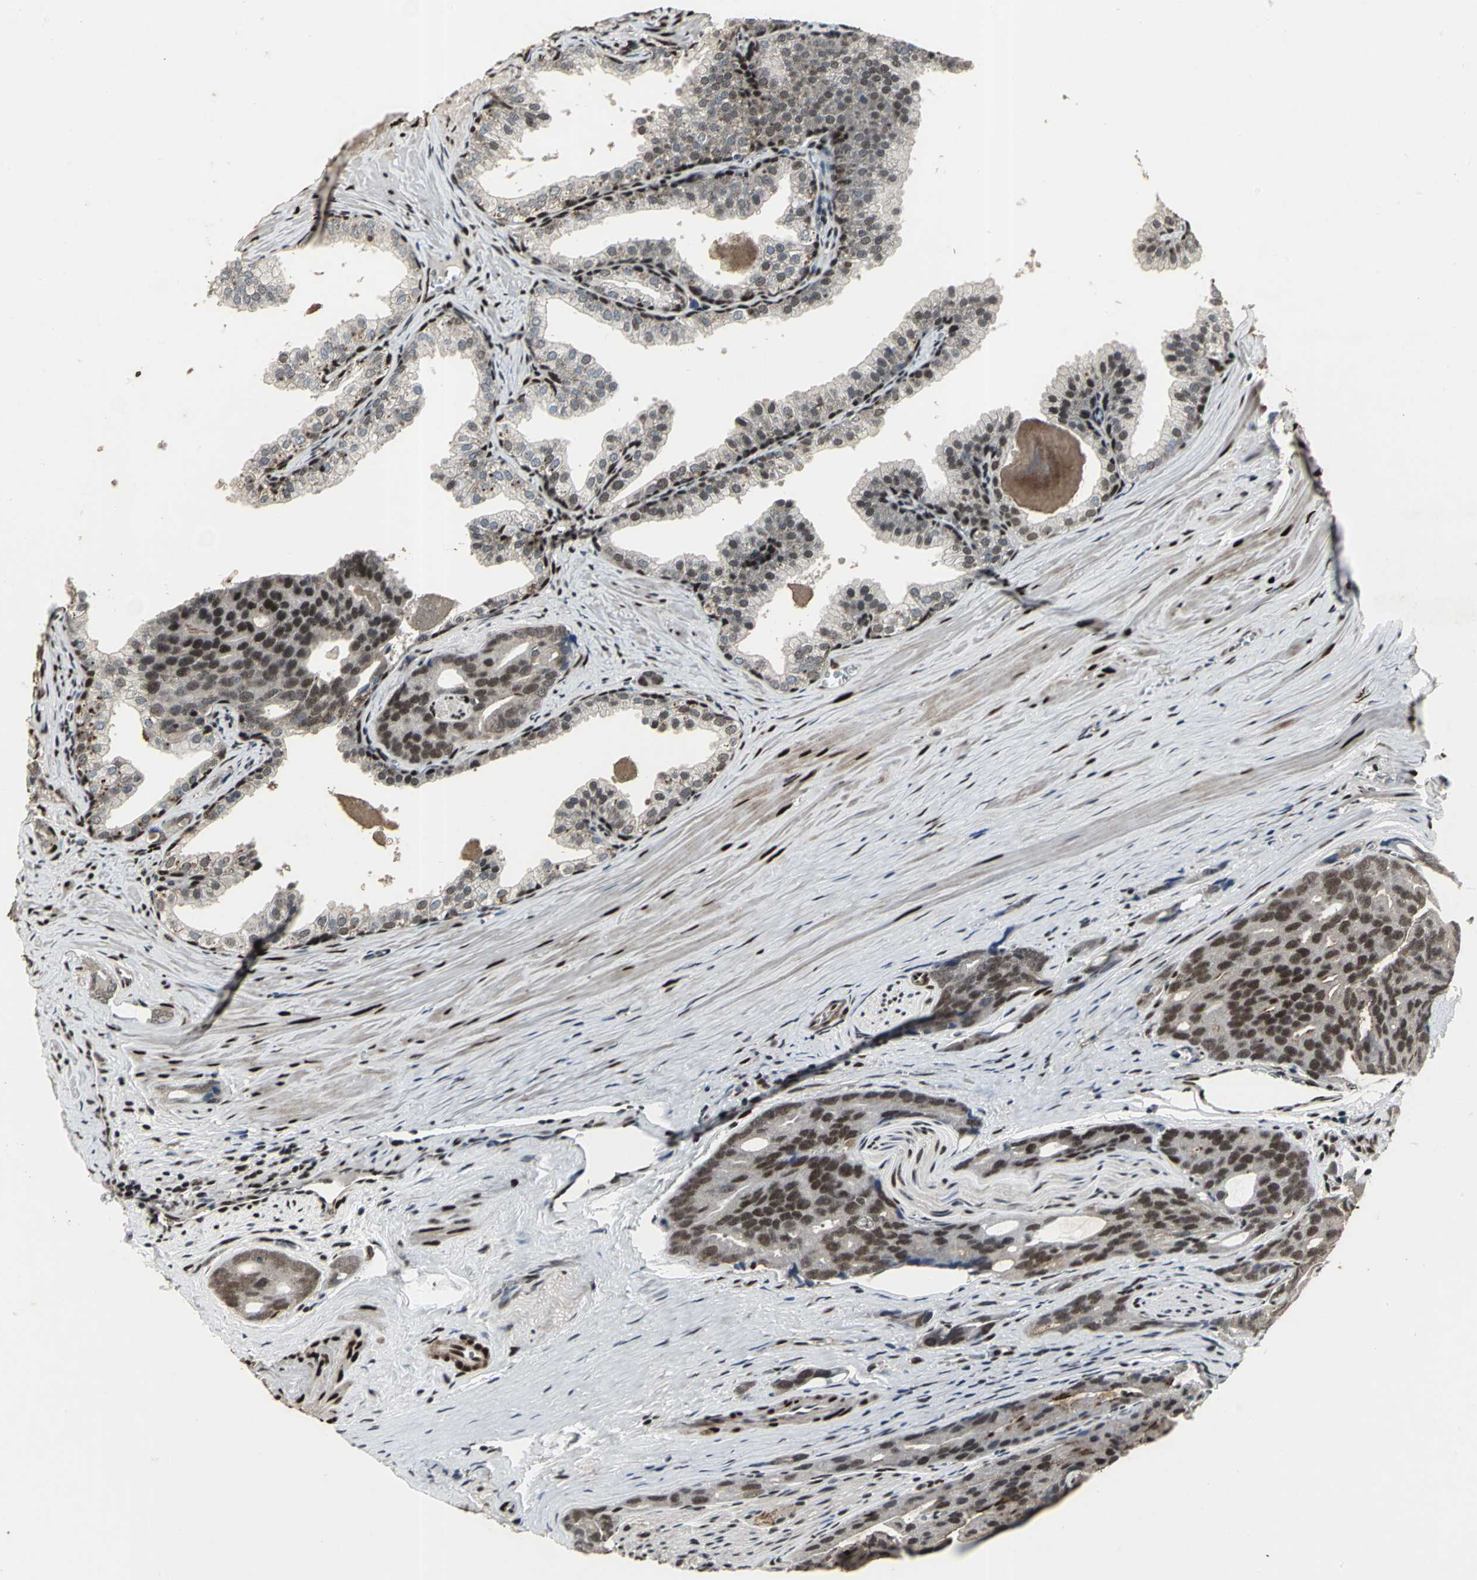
{"staining": {"intensity": "moderate", "quantity": ">75%", "location": "nuclear"}, "tissue": "prostate cancer", "cell_type": "Tumor cells", "image_type": "cancer", "snomed": [{"axis": "morphology", "description": "Adenocarcinoma, Medium grade"}, {"axis": "topography", "description": "Prostate"}], "caption": "Immunohistochemistry (IHC) (DAB) staining of prostate cancer reveals moderate nuclear protein expression in approximately >75% of tumor cells.", "gene": "SRF", "patient": {"sex": "male", "age": 53}}